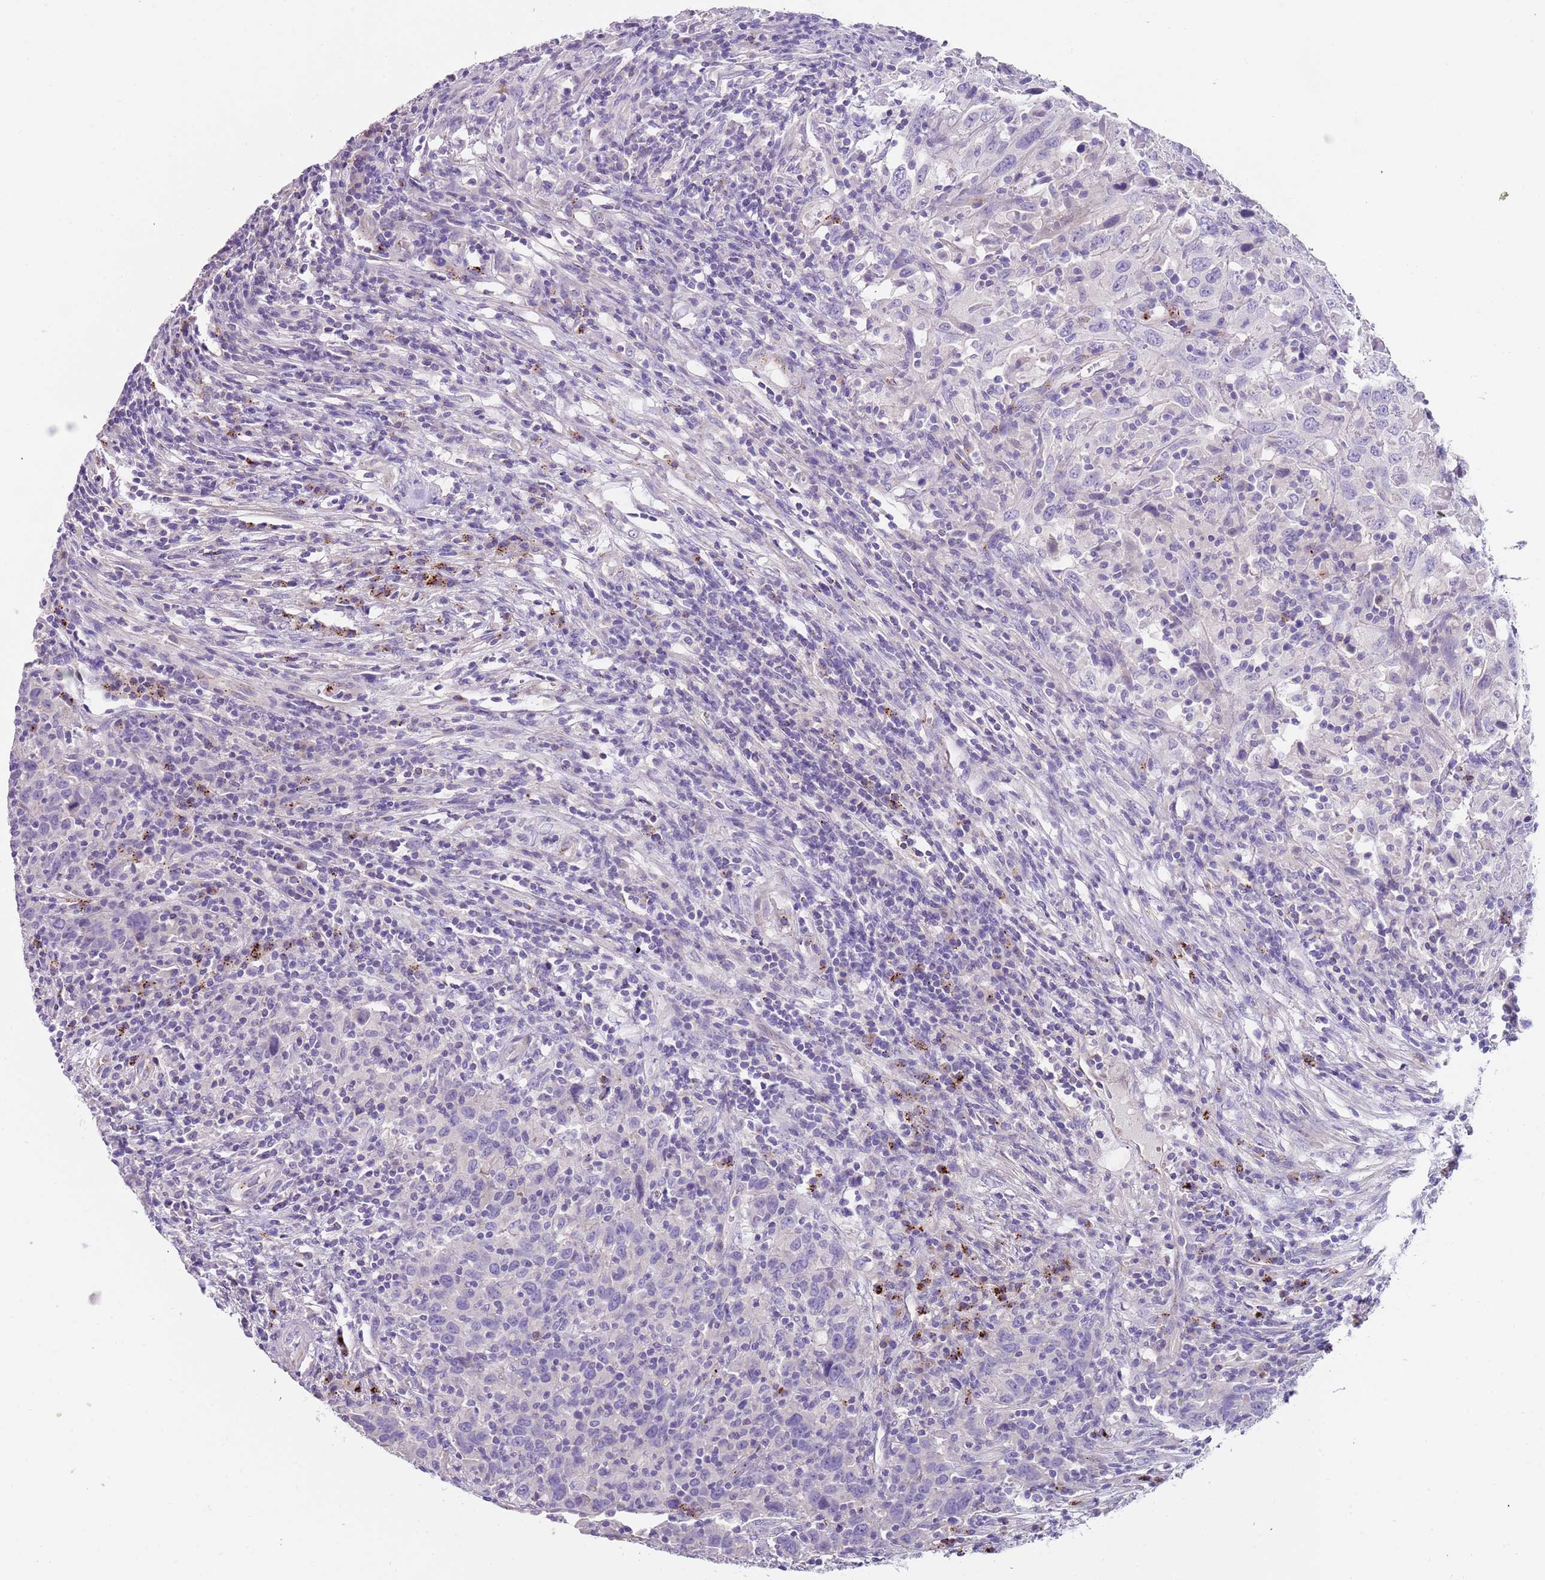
{"staining": {"intensity": "negative", "quantity": "none", "location": "none"}, "tissue": "urothelial cancer", "cell_type": "Tumor cells", "image_type": "cancer", "snomed": [{"axis": "morphology", "description": "Urothelial carcinoma, High grade"}, {"axis": "topography", "description": "Urinary bladder"}], "caption": "This is an immunohistochemistry image of human high-grade urothelial carcinoma. There is no expression in tumor cells.", "gene": "LRRN3", "patient": {"sex": "male", "age": 61}}